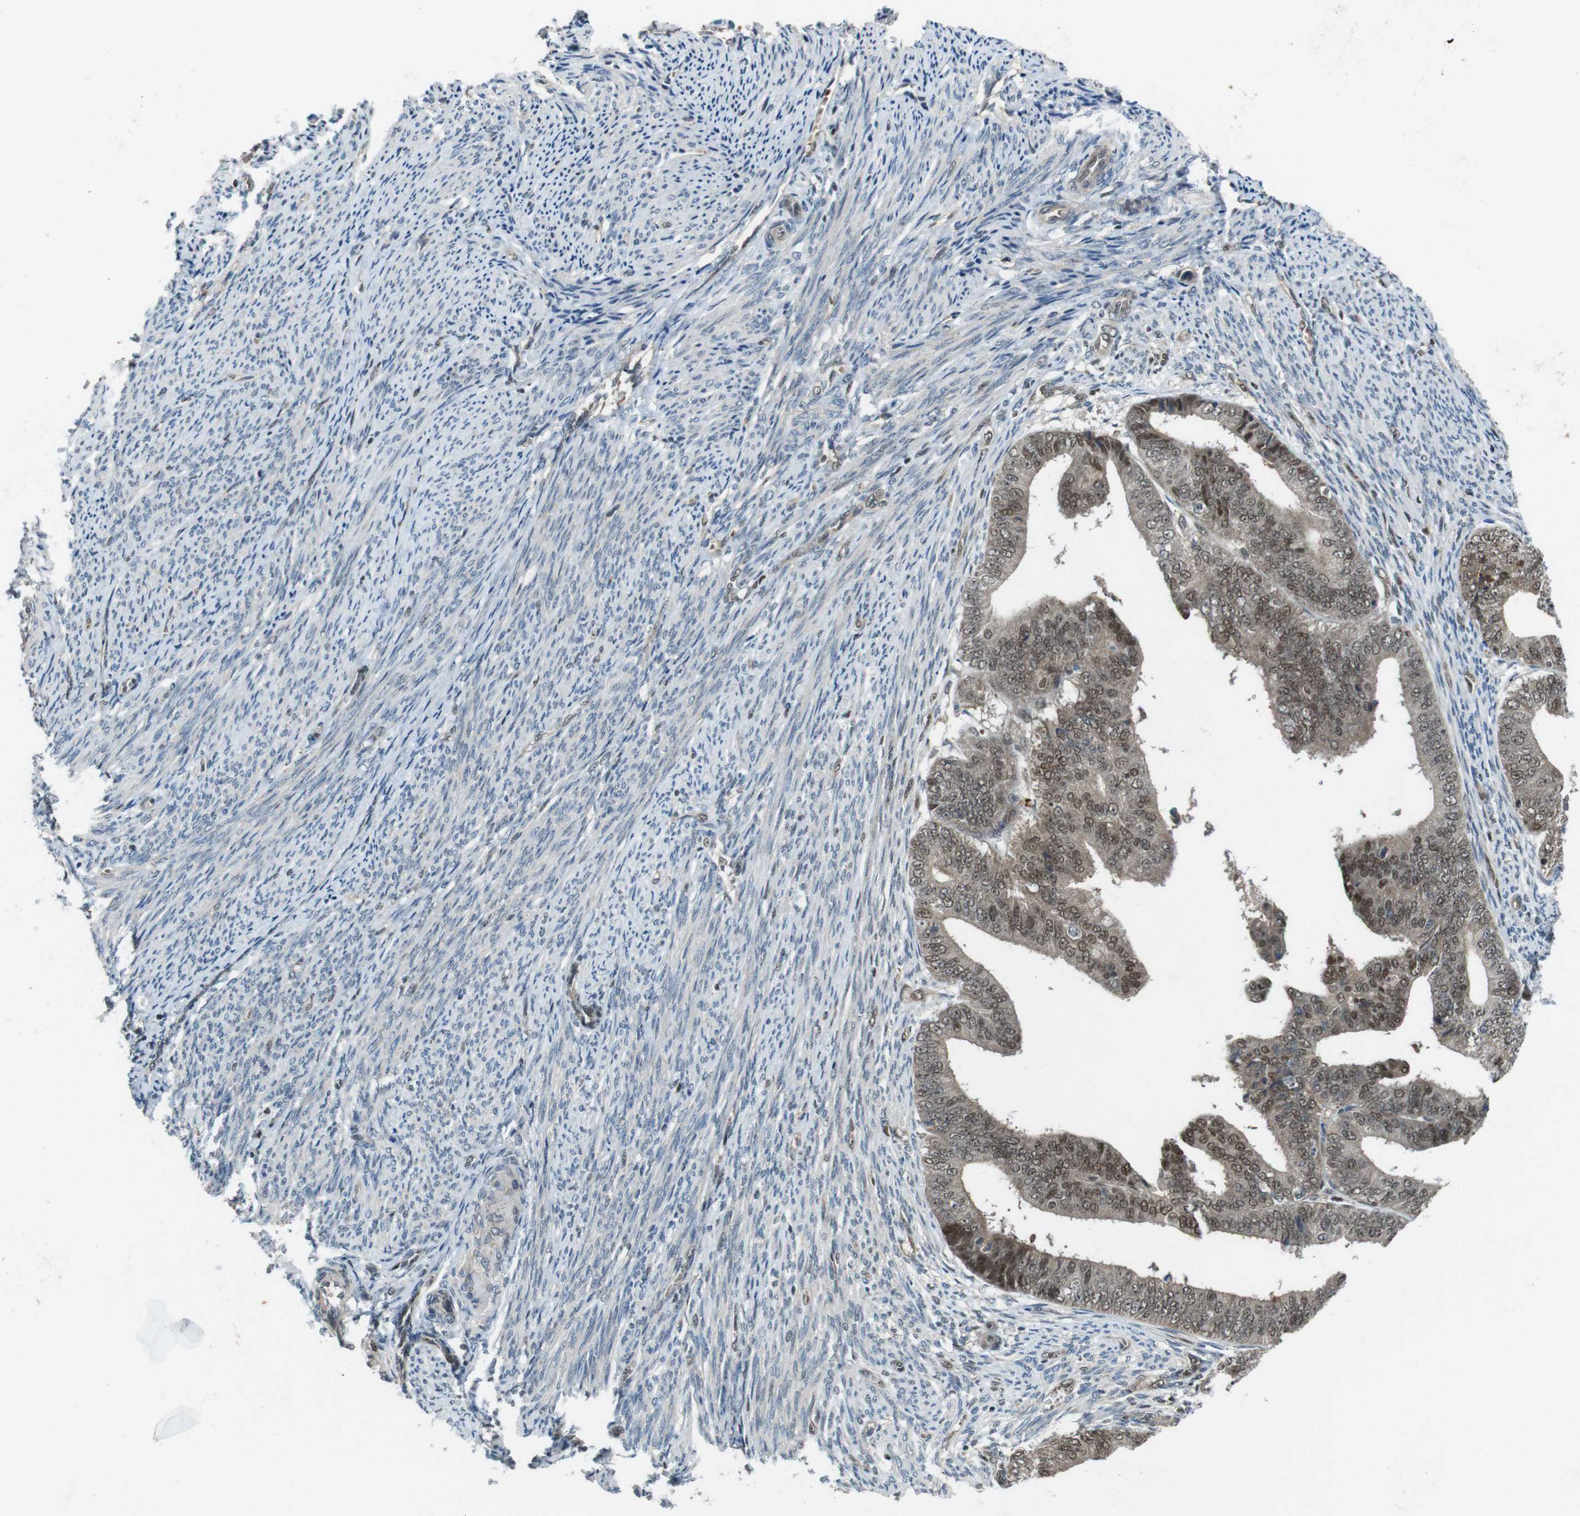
{"staining": {"intensity": "moderate", "quantity": ">75%", "location": "cytoplasmic/membranous,nuclear"}, "tissue": "endometrial cancer", "cell_type": "Tumor cells", "image_type": "cancer", "snomed": [{"axis": "morphology", "description": "Adenocarcinoma, NOS"}, {"axis": "topography", "description": "Endometrium"}], "caption": "About >75% of tumor cells in endometrial cancer show moderate cytoplasmic/membranous and nuclear protein expression as visualized by brown immunohistochemical staining.", "gene": "MAPKAPK5", "patient": {"sex": "female", "age": 63}}